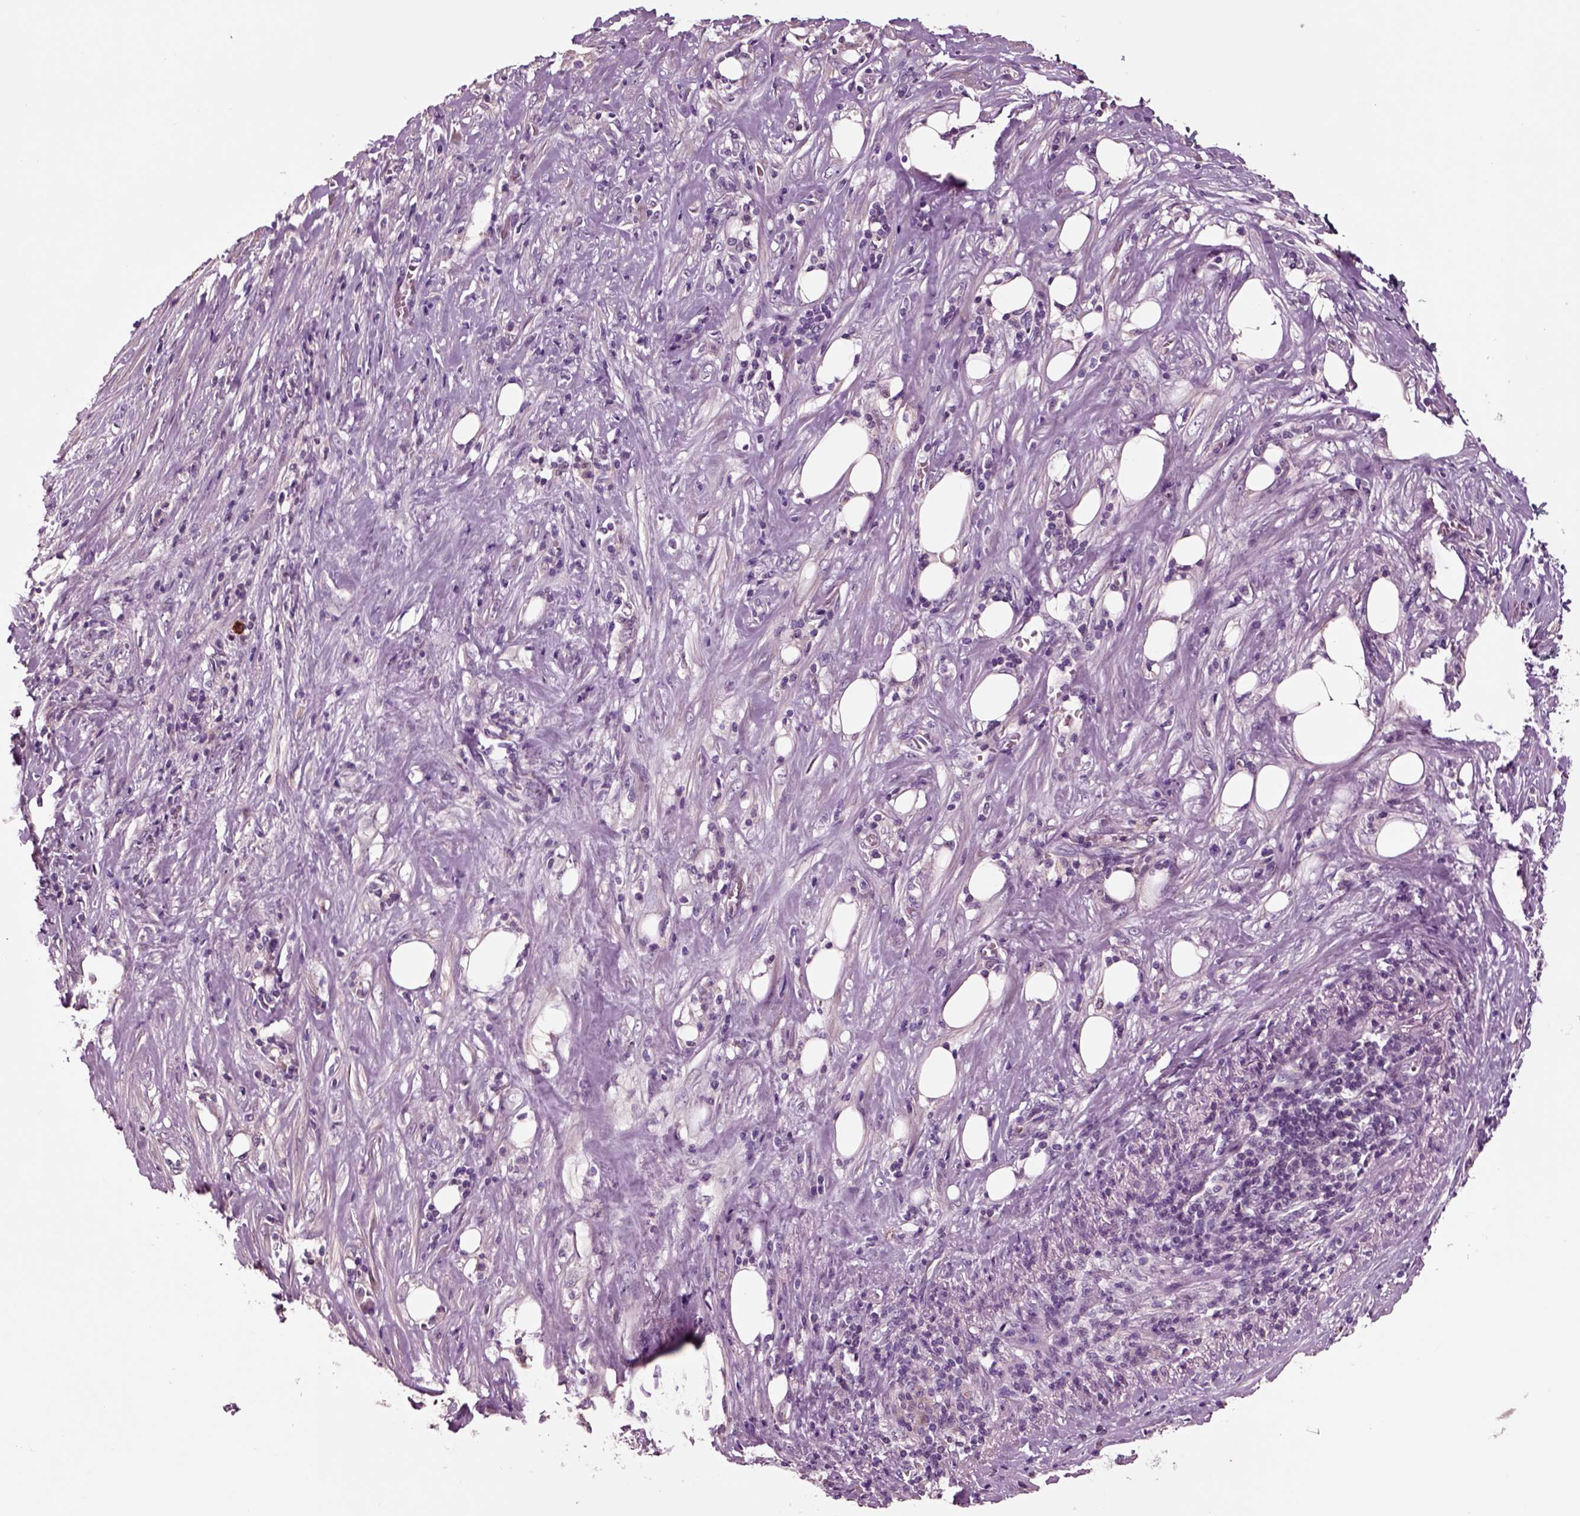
{"staining": {"intensity": "negative", "quantity": "none", "location": "none"}, "tissue": "pancreatic cancer", "cell_type": "Tumor cells", "image_type": "cancer", "snomed": [{"axis": "morphology", "description": "Adenocarcinoma, NOS"}, {"axis": "topography", "description": "Pancreas"}], "caption": "There is no significant positivity in tumor cells of pancreatic adenocarcinoma. (Stains: DAB (3,3'-diaminobenzidine) immunohistochemistry (IHC) with hematoxylin counter stain, Microscopy: brightfield microscopy at high magnification).", "gene": "CHGB", "patient": {"sex": "male", "age": 57}}